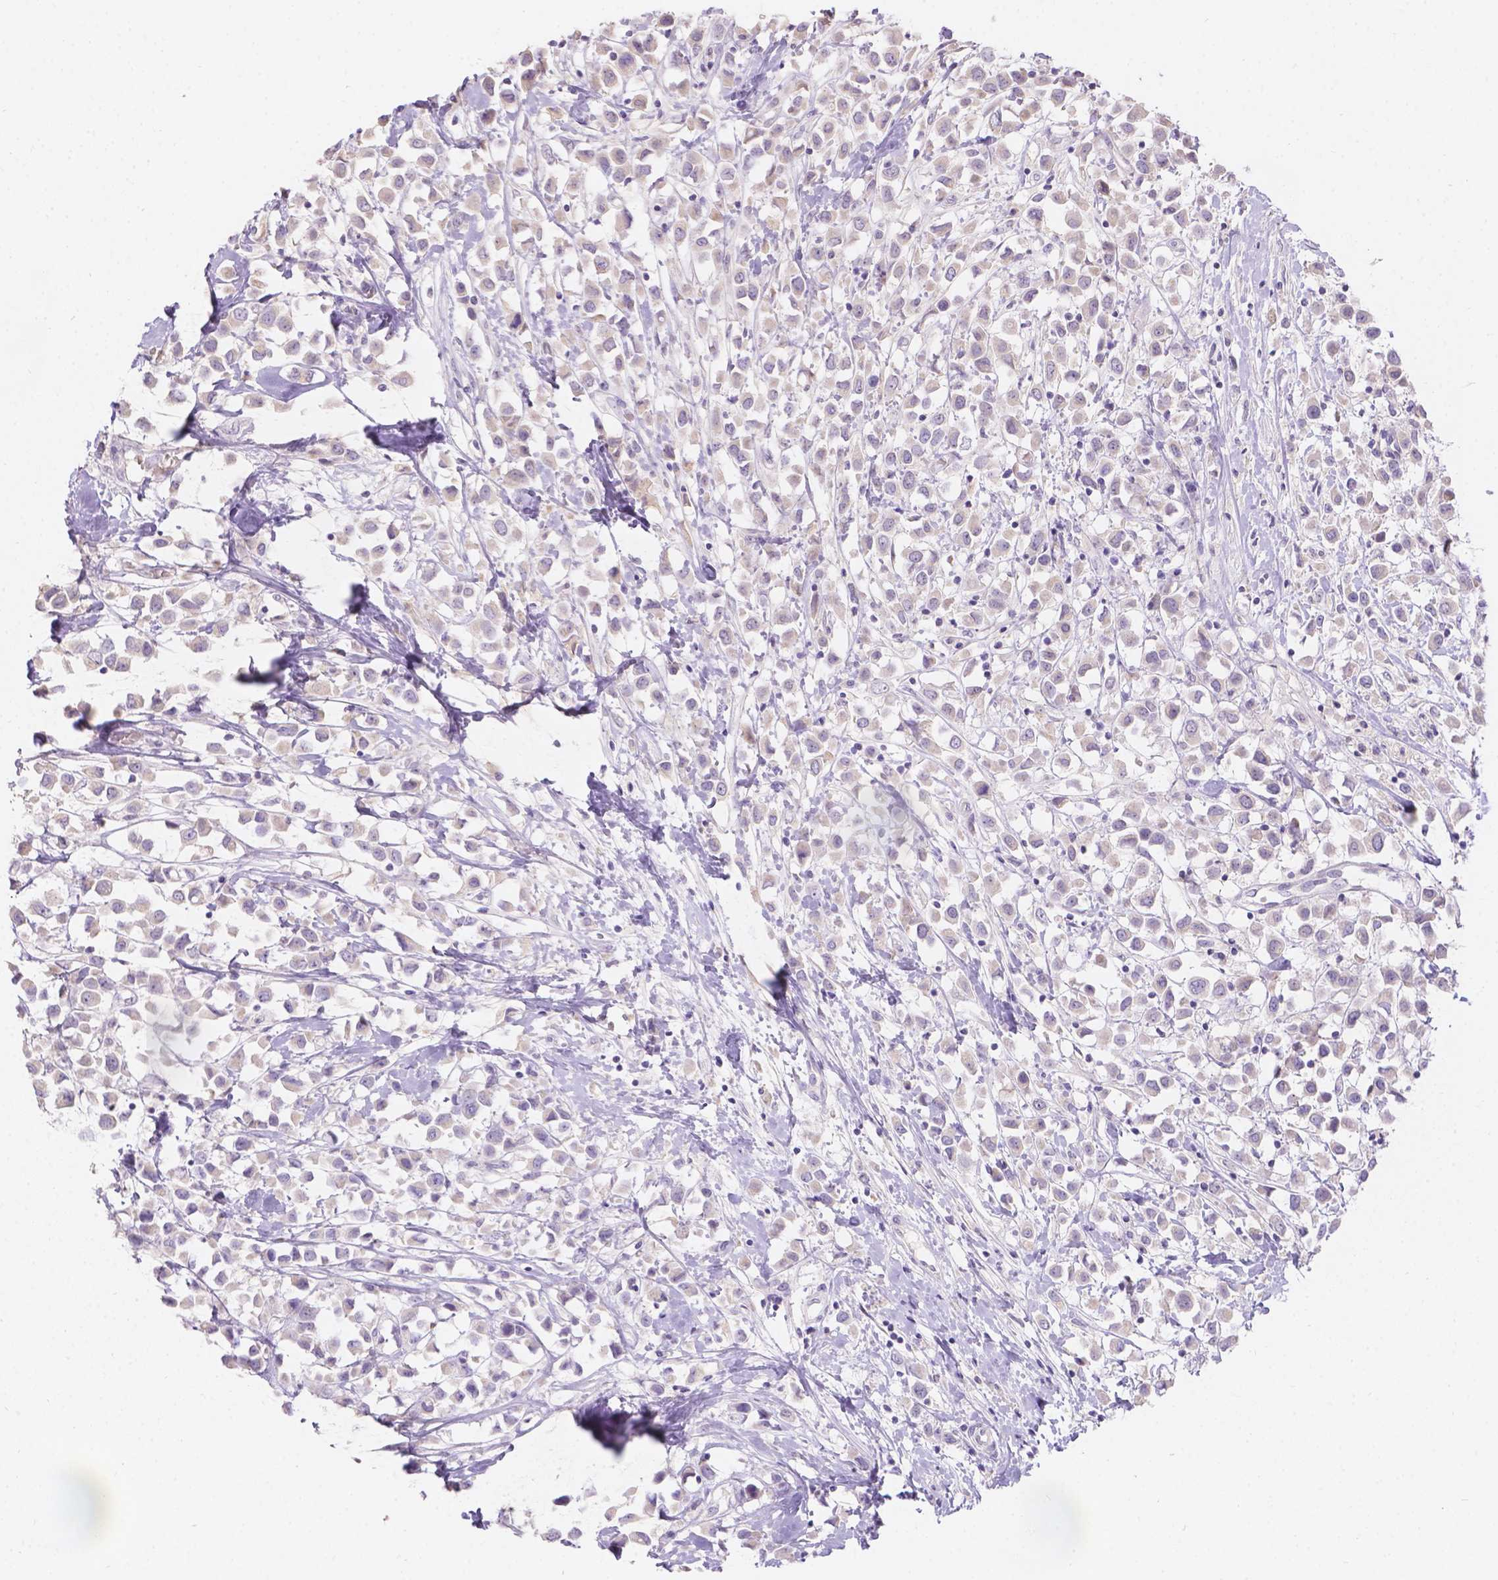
{"staining": {"intensity": "negative", "quantity": "none", "location": "none"}, "tissue": "breast cancer", "cell_type": "Tumor cells", "image_type": "cancer", "snomed": [{"axis": "morphology", "description": "Duct carcinoma"}, {"axis": "topography", "description": "Breast"}], "caption": "High magnification brightfield microscopy of breast cancer (infiltrating ductal carcinoma) stained with DAB (brown) and counterstained with hematoxylin (blue): tumor cells show no significant expression.", "gene": "DCAF4L1", "patient": {"sex": "female", "age": 61}}